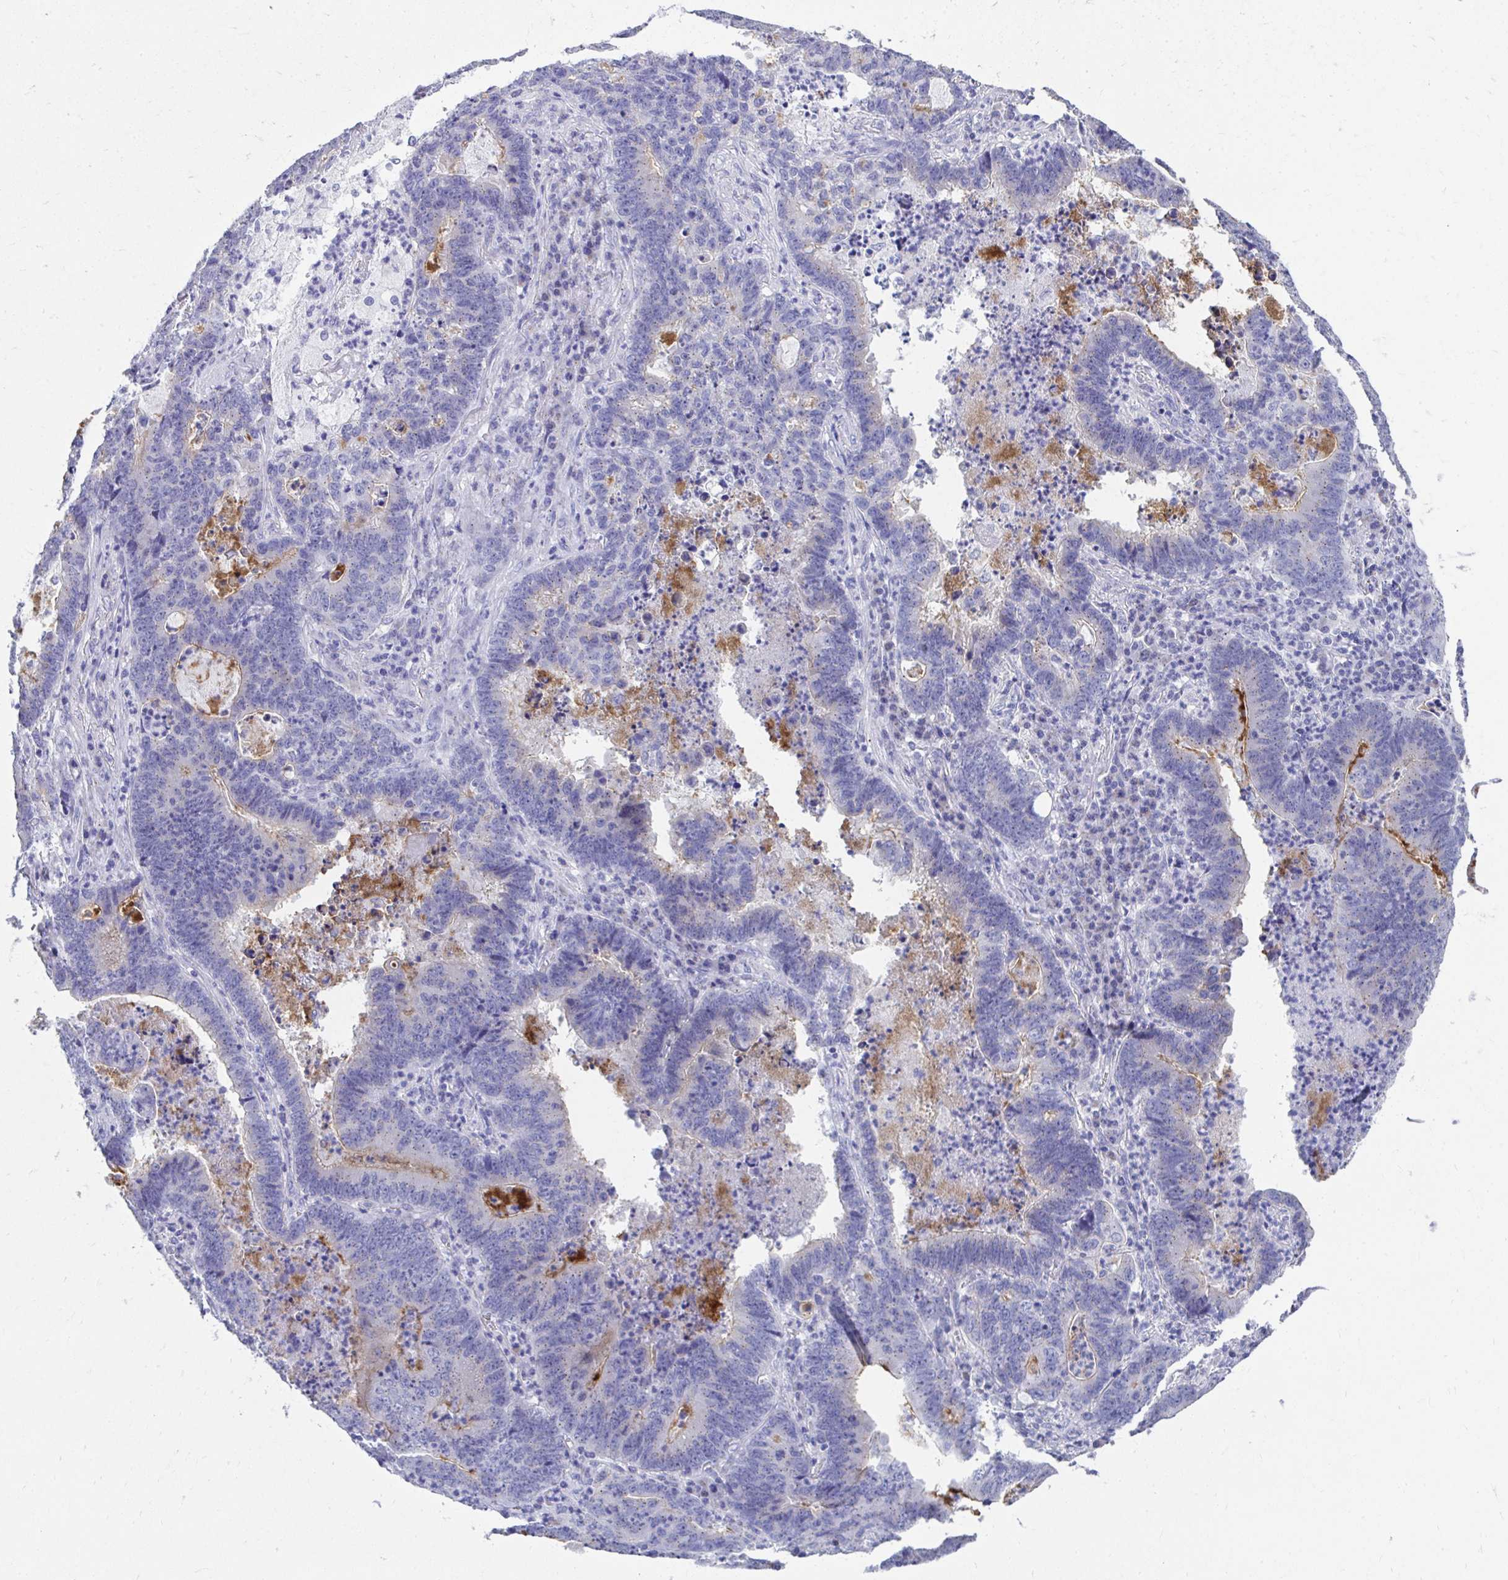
{"staining": {"intensity": "negative", "quantity": "none", "location": "none"}, "tissue": "lung cancer", "cell_type": "Tumor cells", "image_type": "cancer", "snomed": [{"axis": "morphology", "description": "Aneuploidy"}, {"axis": "morphology", "description": "Adenocarcinoma, NOS"}, {"axis": "morphology", "description": "Adenocarcinoma primary or metastatic"}, {"axis": "topography", "description": "Lung"}], "caption": "This is a image of immunohistochemistry (IHC) staining of lung cancer, which shows no staining in tumor cells.", "gene": "TMPRSS2", "patient": {"sex": "female", "age": 75}}